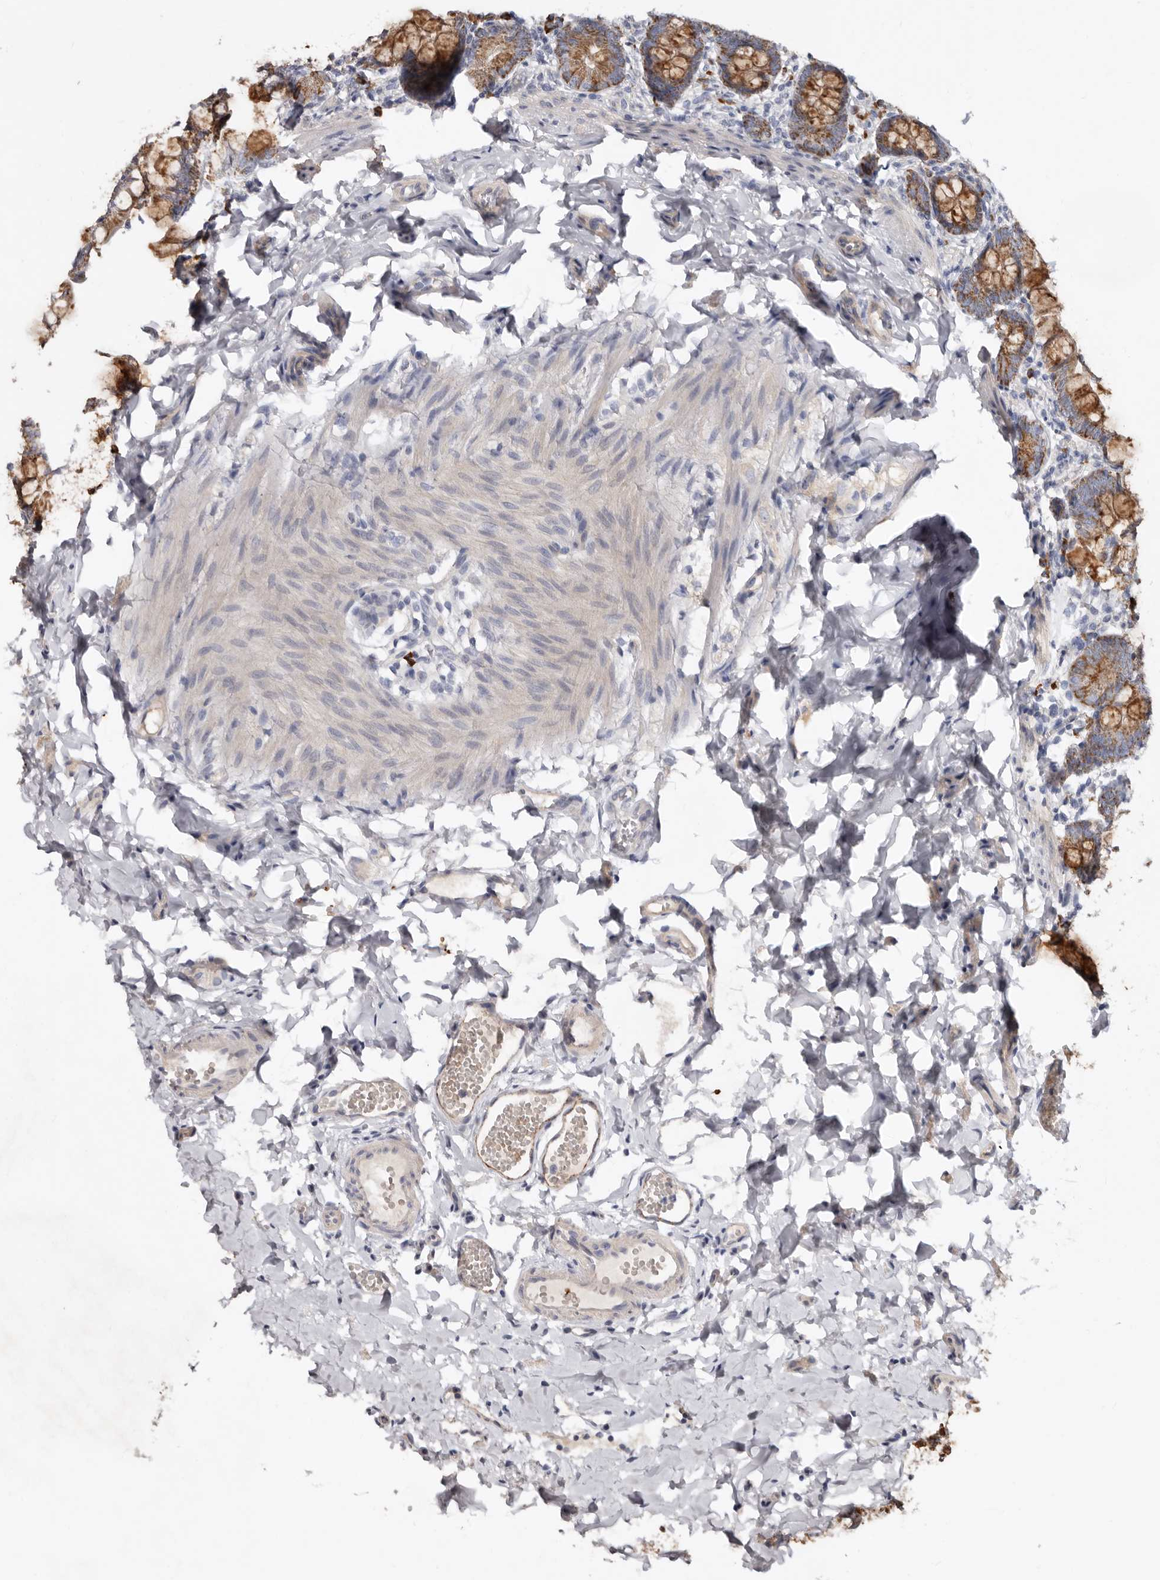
{"staining": {"intensity": "strong", "quantity": ">75%", "location": "cytoplasmic/membranous"}, "tissue": "small intestine", "cell_type": "Glandular cells", "image_type": "normal", "snomed": [{"axis": "morphology", "description": "Normal tissue, NOS"}, {"axis": "topography", "description": "Small intestine"}], "caption": "The image reveals staining of benign small intestine, revealing strong cytoplasmic/membranous protein positivity (brown color) within glandular cells.", "gene": "SPTA1", "patient": {"sex": "male", "age": 7}}